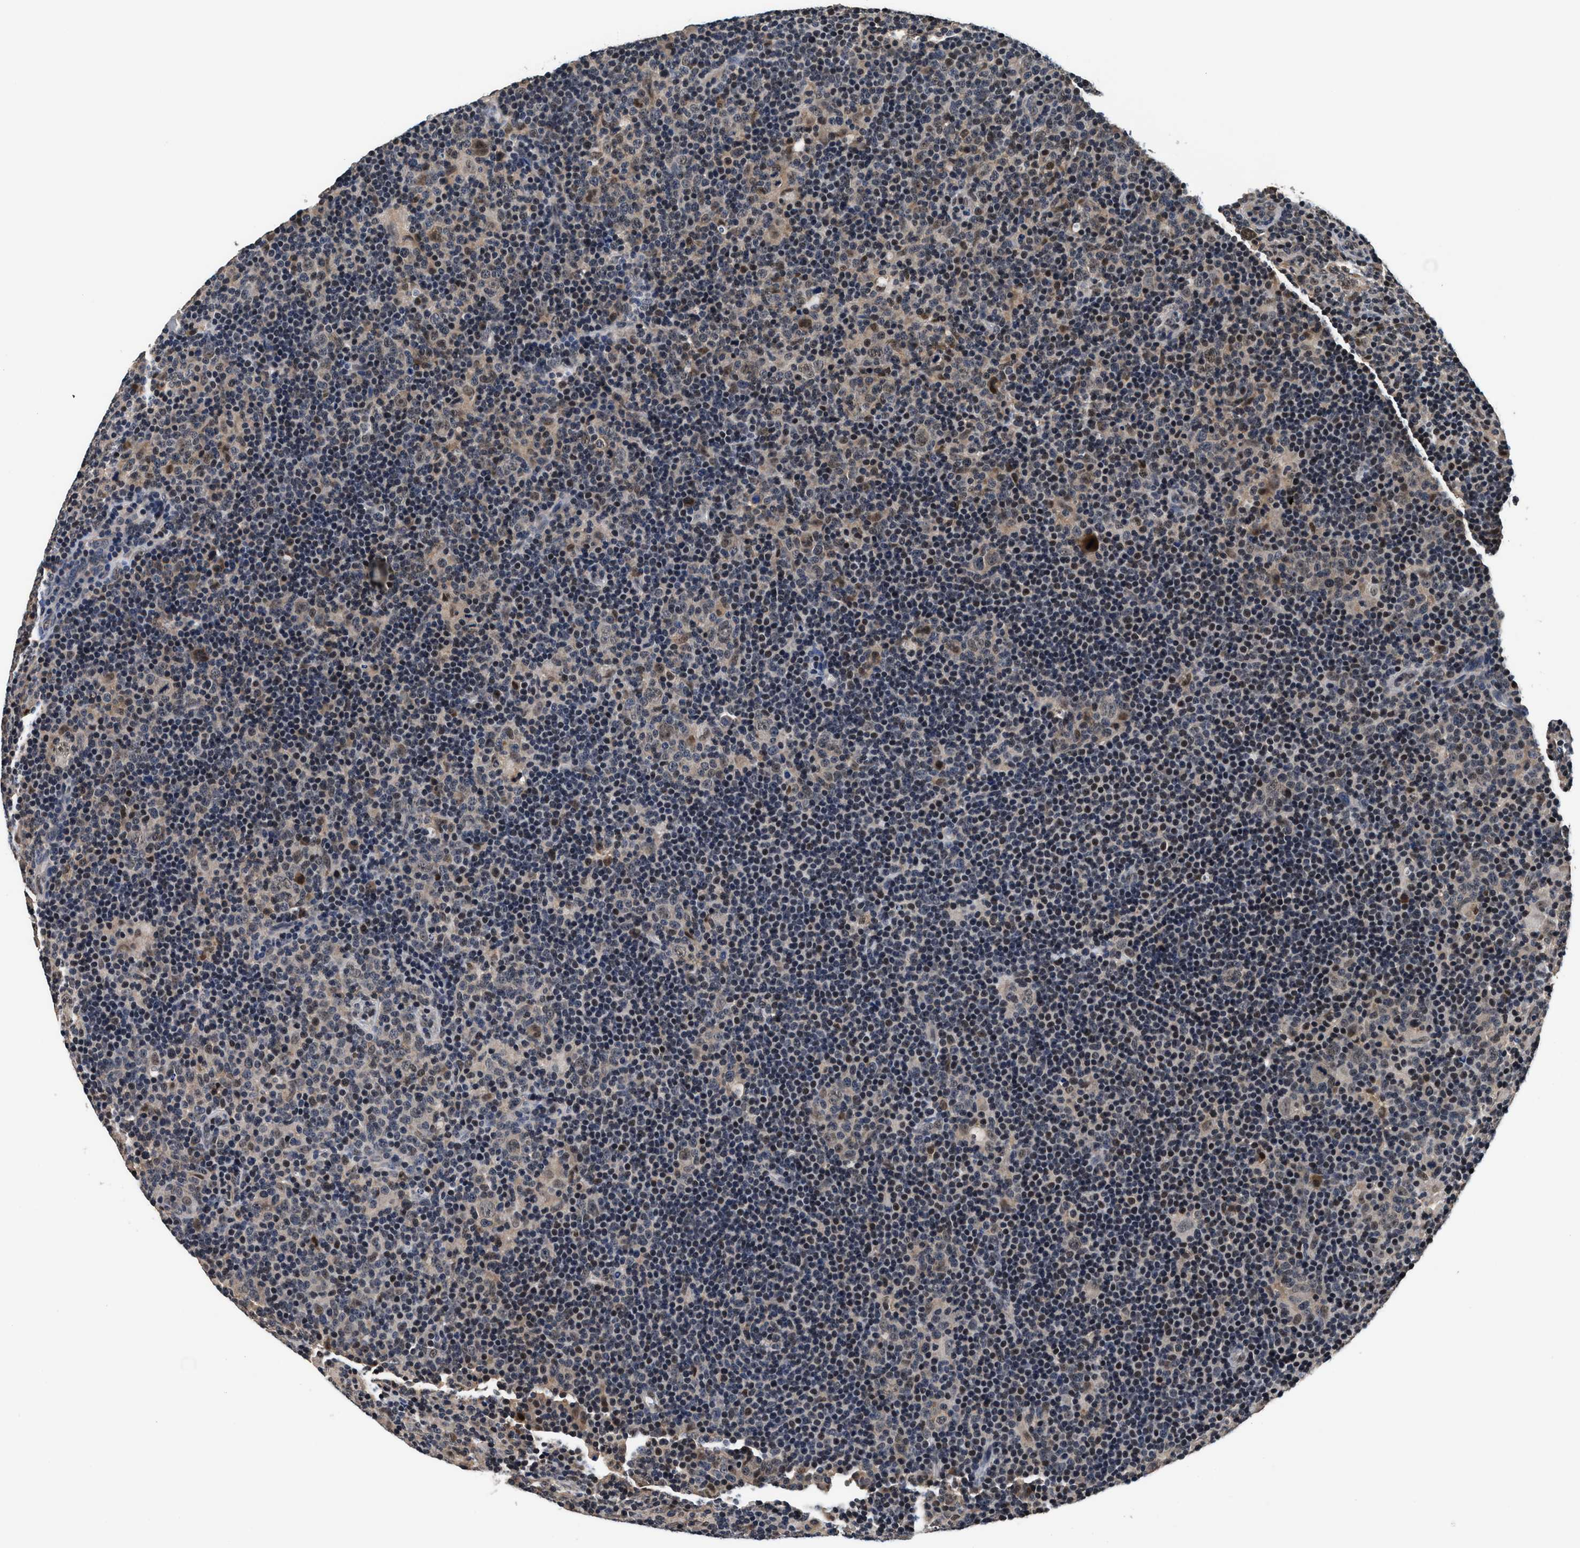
{"staining": {"intensity": "moderate", "quantity": "25%-75%", "location": "nuclear"}, "tissue": "lymphoma", "cell_type": "Tumor cells", "image_type": "cancer", "snomed": [{"axis": "morphology", "description": "Hodgkin's disease, NOS"}, {"axis": "topography", "description": "Lymph node"}], "caption": "Immunohistochemistry (IHC) photomicrograph of neoplastic tissue: human lymphoma stained using immunohistochemistry (IHC) reveals medium levels of moderate protein expression localized specifically in the nuclear of tumor cells, appearing as a nuclear brown color.", "gene": "USP16", "patient": {"sex": "female", "age": 57}}